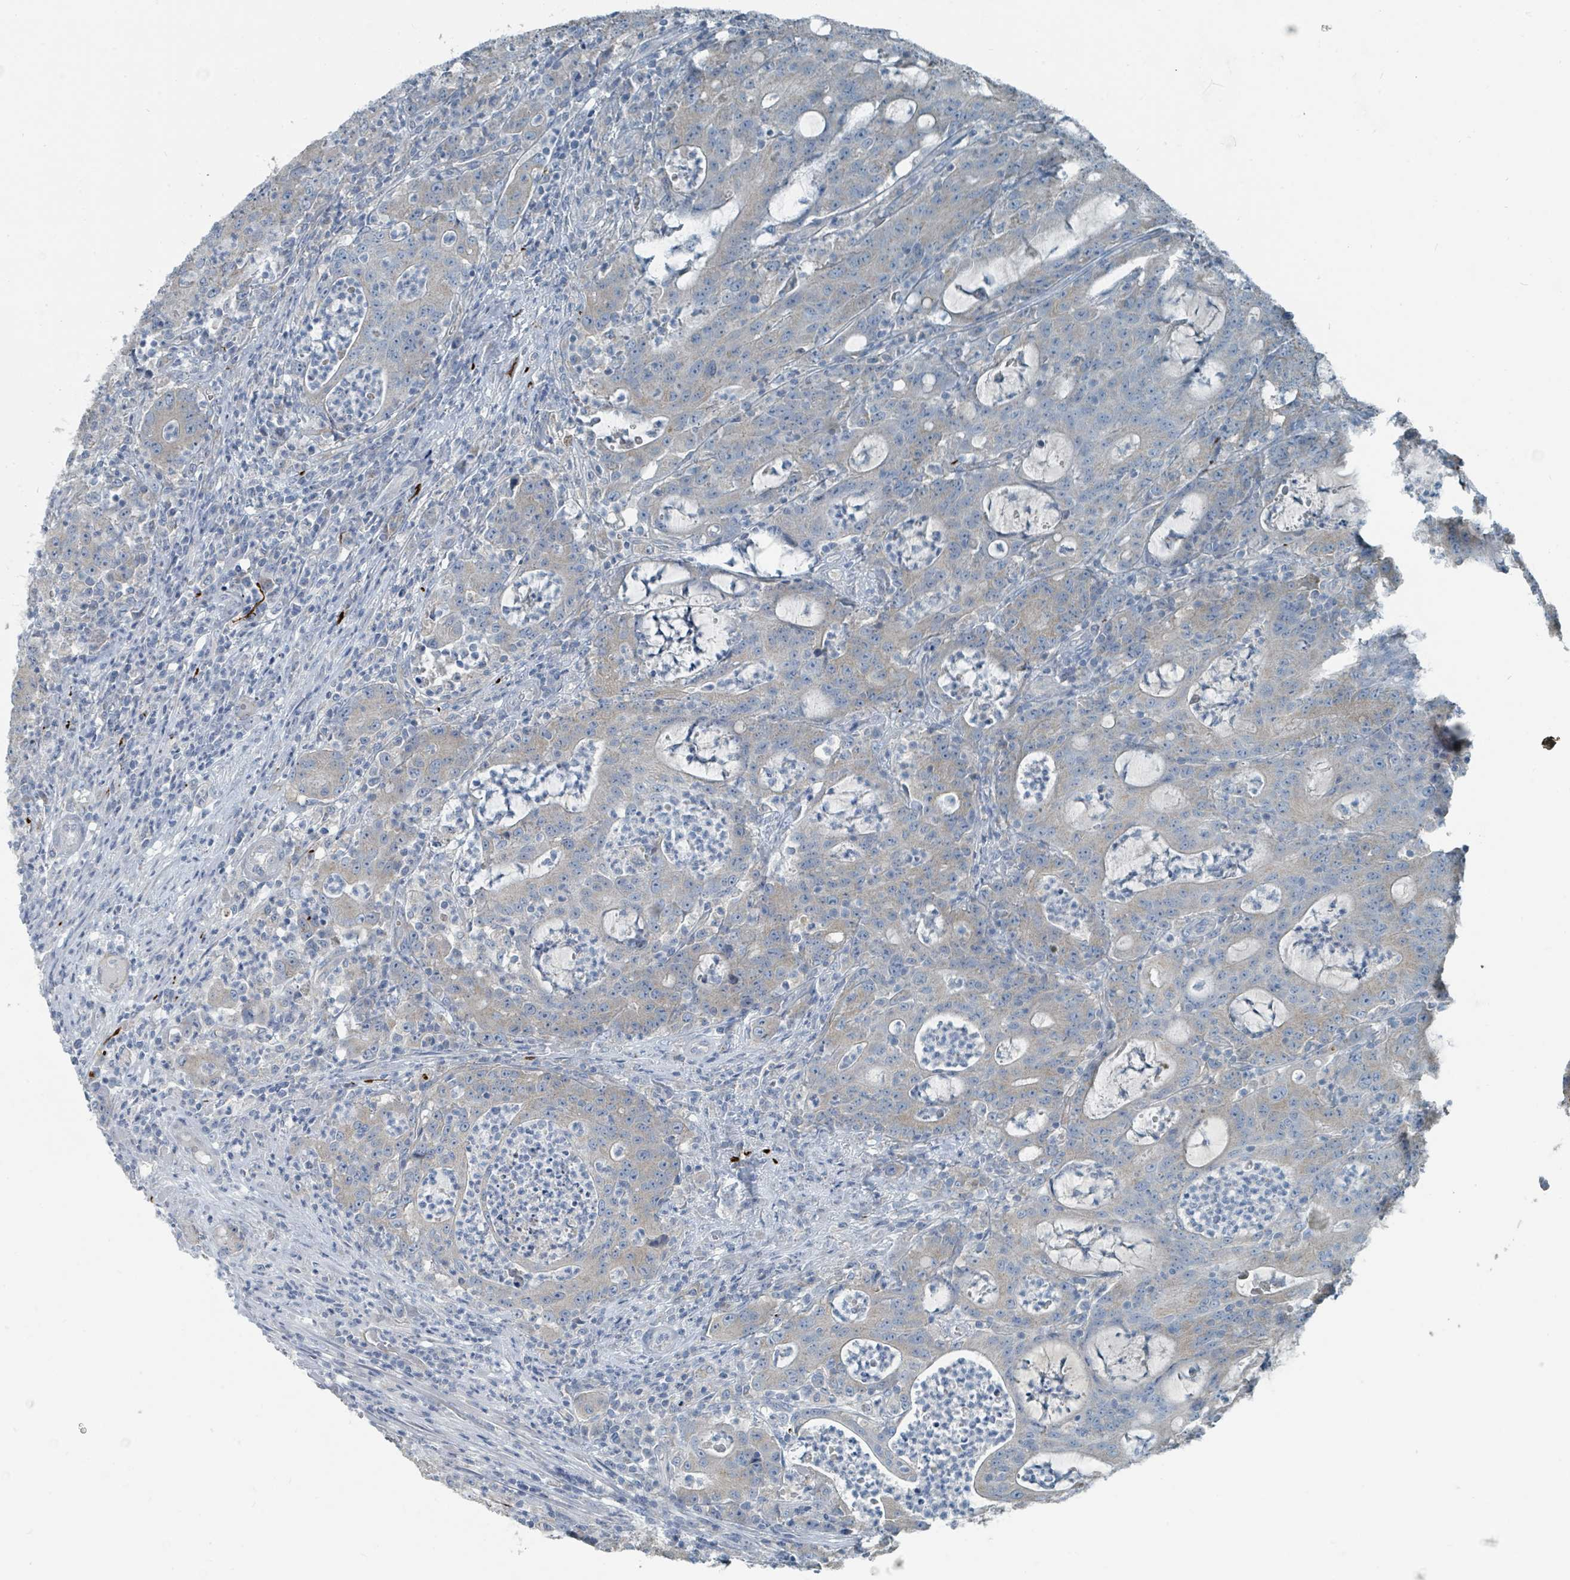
{"staining": {"intensity": "negative", "quantity": "none", "location": "none"}, "tissue": "colorectal cancer", "cell_type": "Tumor cells", "image_type": "cancer", "snomed": [{"axis": "morphology", "description": "Adenocarcinoma, NOS"}, {"axis": "topography", "description": "Colon"}], "caption": "The immunohistochemistry (IHC) image has no significant staining in tumor cells of adenocarcinoma (colorectal) tissue. The staining is performed using DAB (3,3'-diaminobenzidine) brown chromogen with nuclei counter-stained in using hematoxylin.", "gene": "RASA4", "patient": {"sex": "male", "age": 83}}